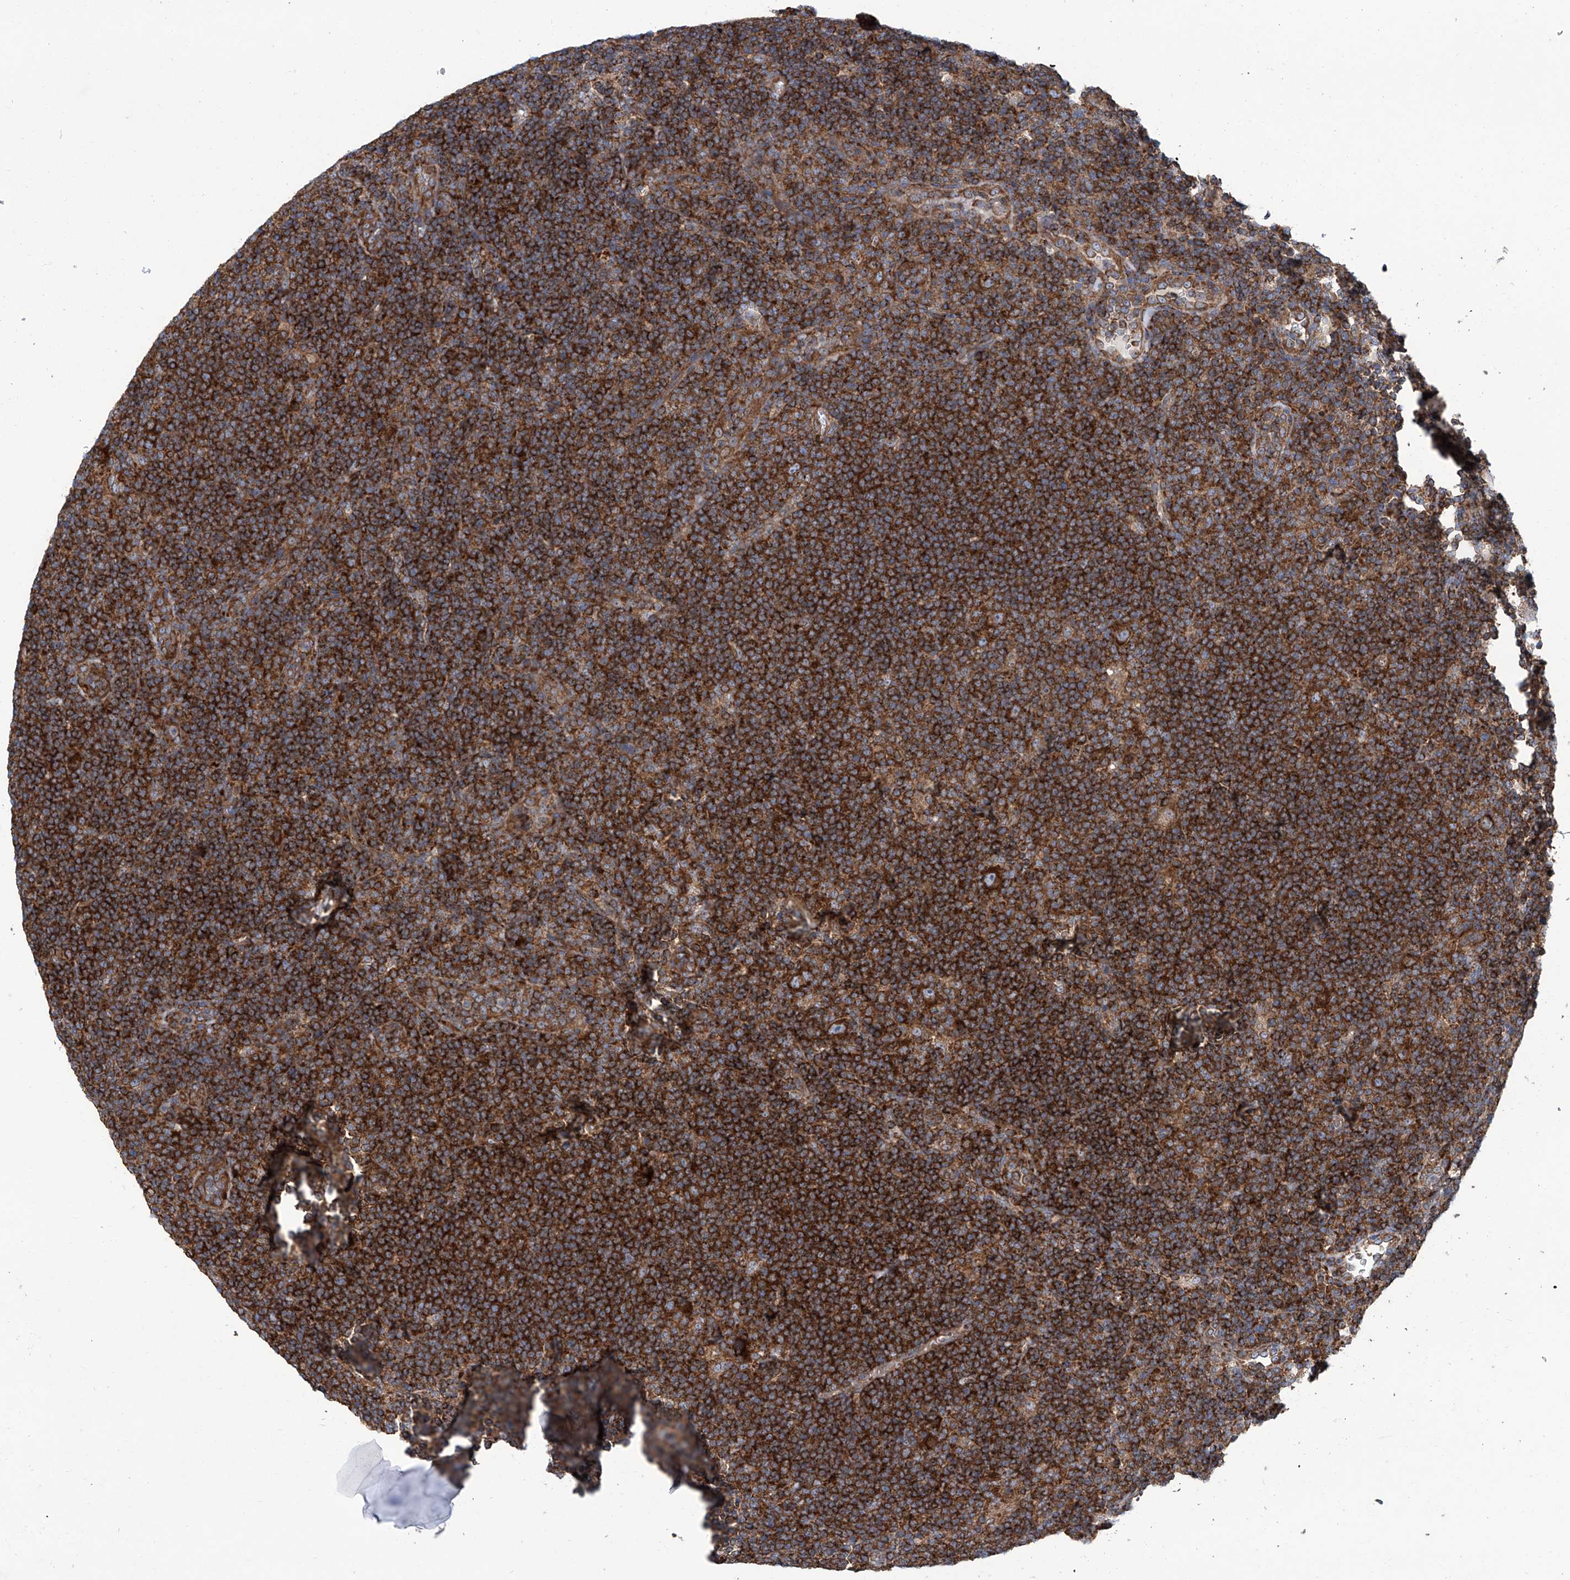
{"staining": {"intensity": "strong", "quantity": ">75%", "location": "cytoplasmic/membranous"}, "tissue": "lymphoma", "cell_type": "Tumor cells", "image_type": "cancer", "snomed": [{"axis": "morphology", "description": "Hodgkin's disease, NOS"}, {"axis": "topography", "description": "Lymph node"}], "caption": "IHC of human Hodgkin's disease shows high levels of strong cytoplasmic/membranous expression in approximately >75% of tumor cells. (IHC, brightfield microscopy, high magnification).", "gene": "SENP2", "patient": {"sex": "female", "age": 57}}